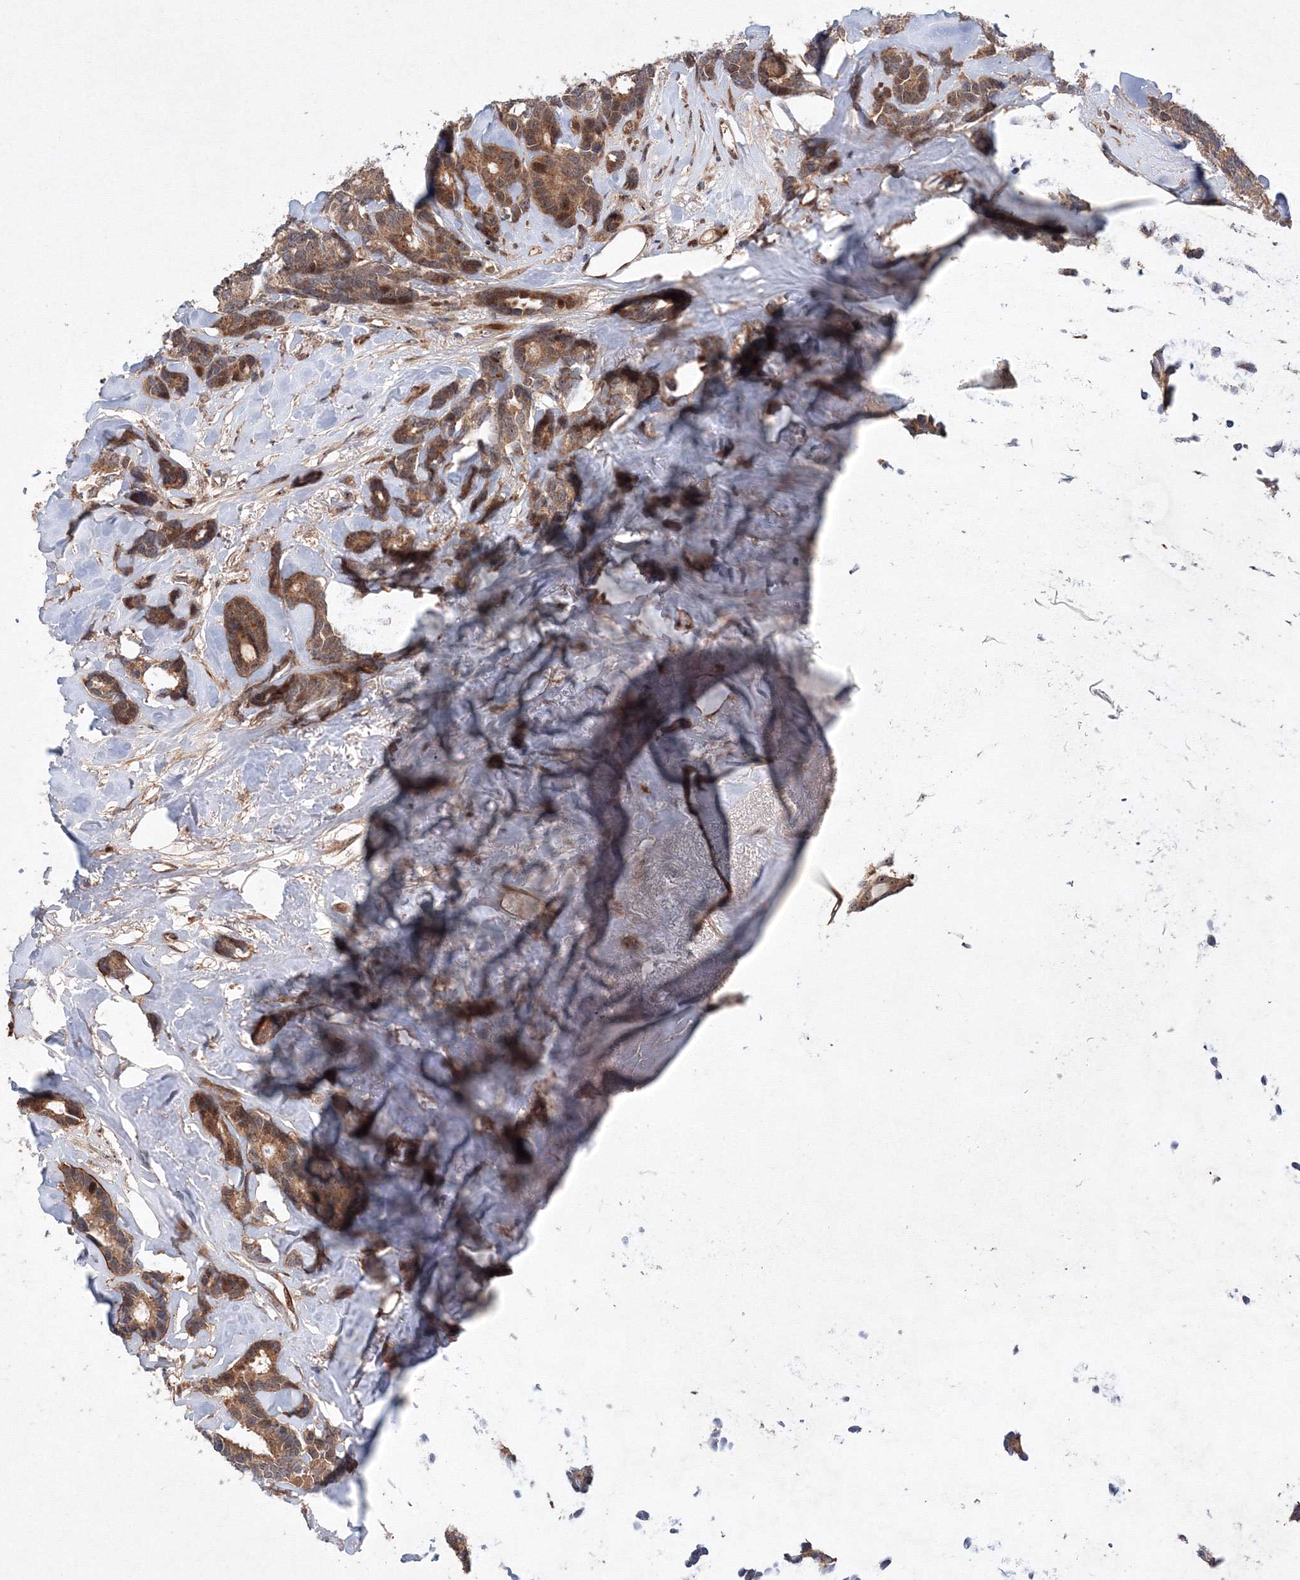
{"staining": {"intensity": "moderate", "quantity": ">75%", "location": "cytoplasmic/membranous"}, "tissue": "breast cancer", "cell_type": "Tumor cells", "image_type": "cancer", "snomed": [{"axis": "morphology", "description": "Duct carcinoma"}, {"axis": "topography", "description": "Breast"}], "caption": "Protein positivity by immunohistochemistry displays moderate cytoplasmic/membranous expression in approximately >75% of tumor cells in breast cancer. The staining is performed using DAB (3,3'-diaminobenzidine) brown chromogen to label protein expression. The nuclei are counter-stained blue using hematoxylin.", "gene": "ANKAR", "patient": {"sex": "female", "age": 87}}